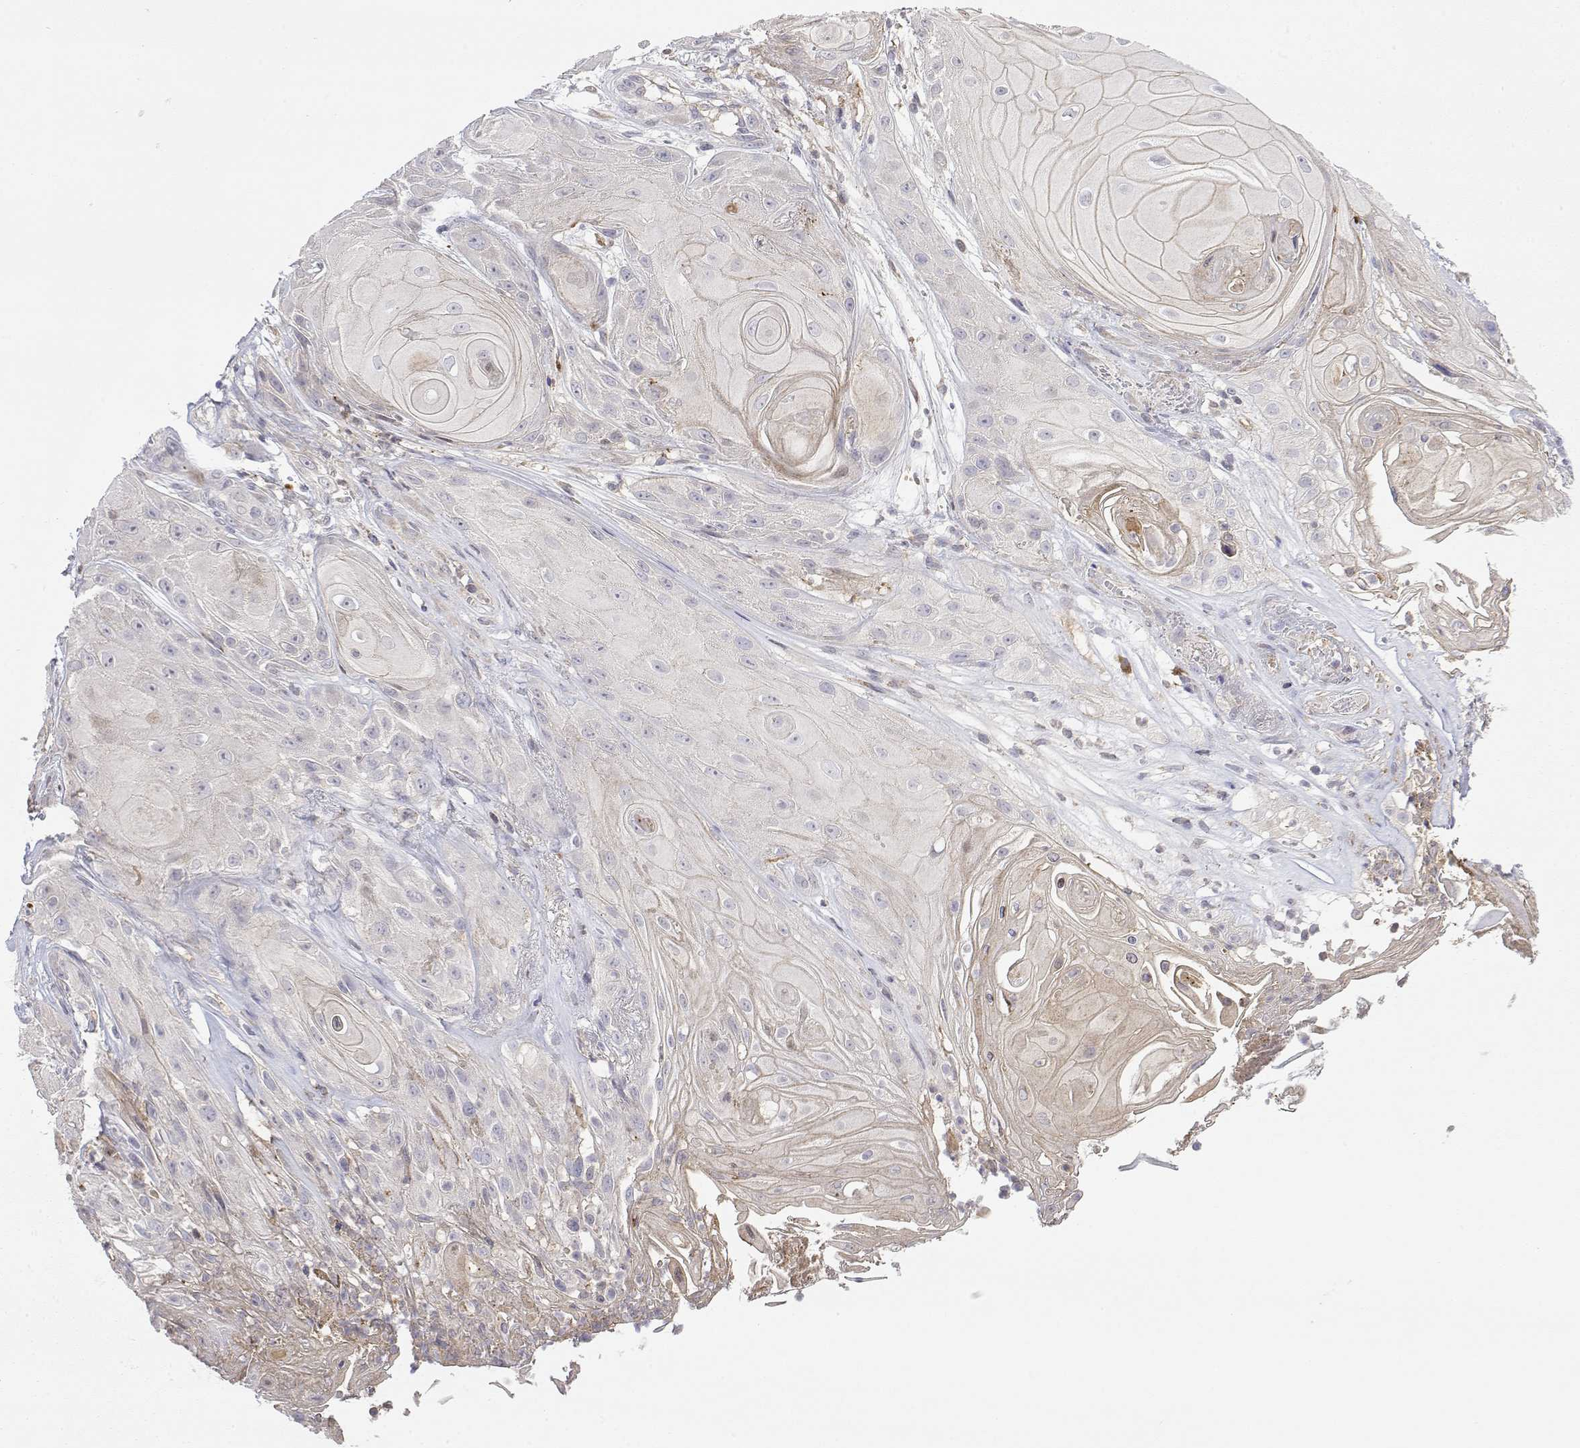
{"staining": {"intensity": "negative", "quantity": "none", "location": "none"}, "tissue": "skin cancer", "cell_type": "Tumor cells", "image_type": "cancer", "snomed": [{"axis": "morphology", "description": "Squamous cell carcinoma, NOS"}, {"axis": "topography", "description": "Skin"}], "caption": "A micrograph of squamous cell carcinoma (skin) stained for a protein demonstrates no brown staining in tumor cells.", "gene": "IGFBP4", "patient": {"sex": "male", "age": 62}}